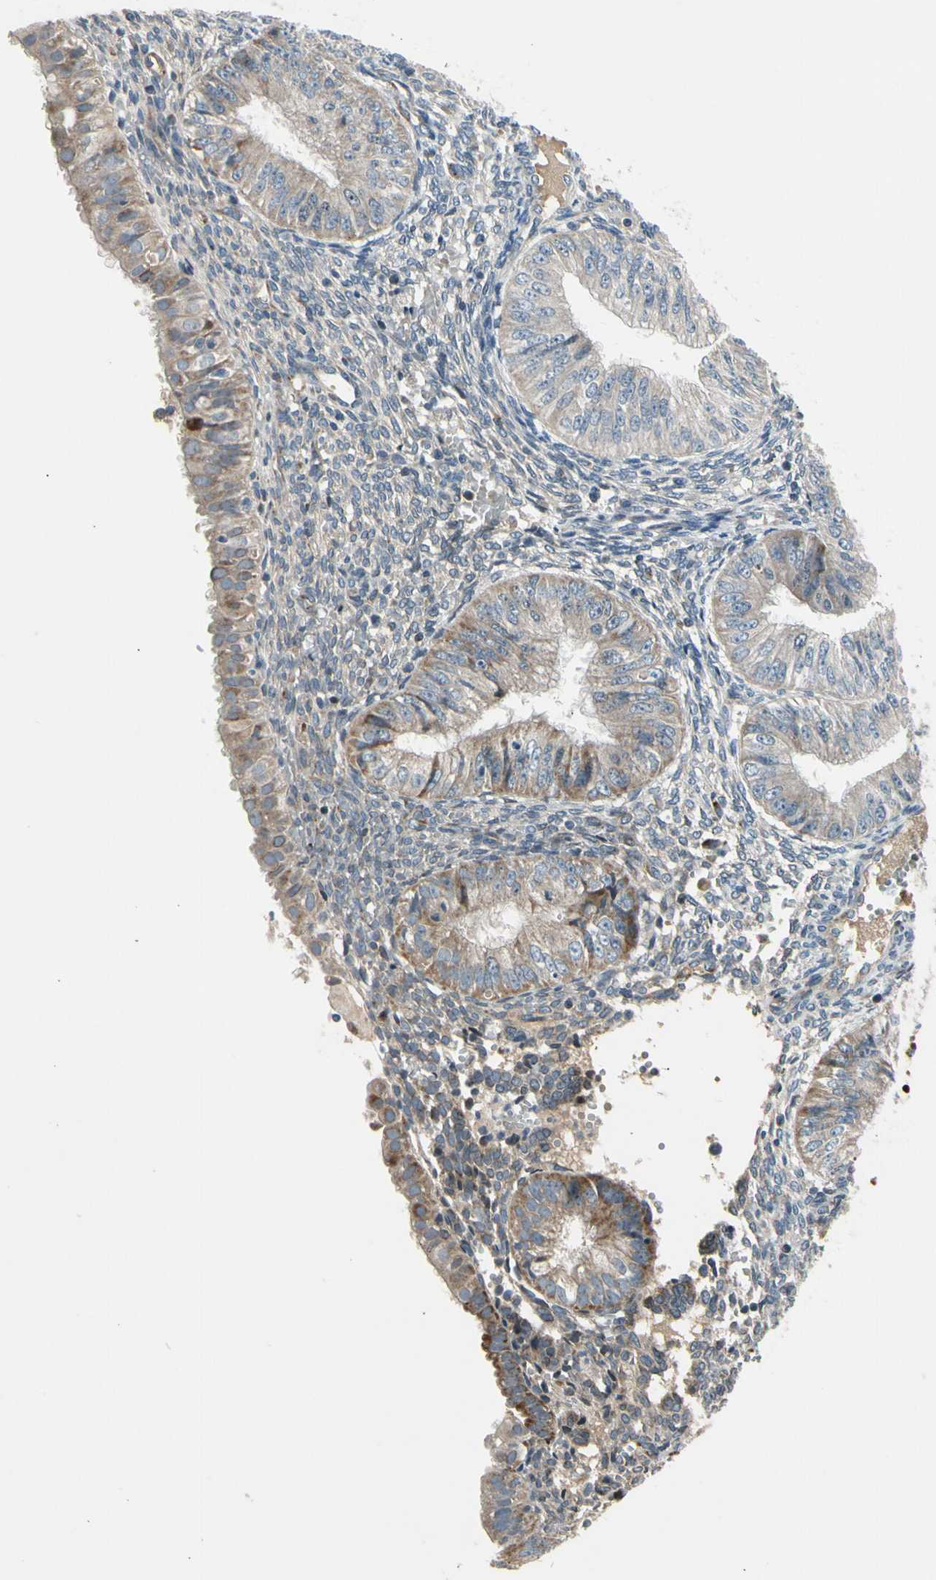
{"staining": {"intensity": "negative", "quantity": "none", "location": "none"}, "tissue": "endometrial cancer", "cell_type": "Tumor cells", "image_type": "cancer", "snomed": [{"axis": "morphology", "description": "Normal tissue, NOS"}, {"axis": "morphology", "description": "Adenocarcinoma, NOS"}, {"axis": "topography", "description": "Endometrium"}], "caption": "Immunohistochemical staining of endometrial cancer demonstrates no significant positivity in tumor cells. (Stains: DAB immunohistochemistry with hematoxylin counter stain, Microscopy: brightfield microscopy at high magnification).", "gene": "NPHP3", "patient": {"sex": "female", "age": 53}}